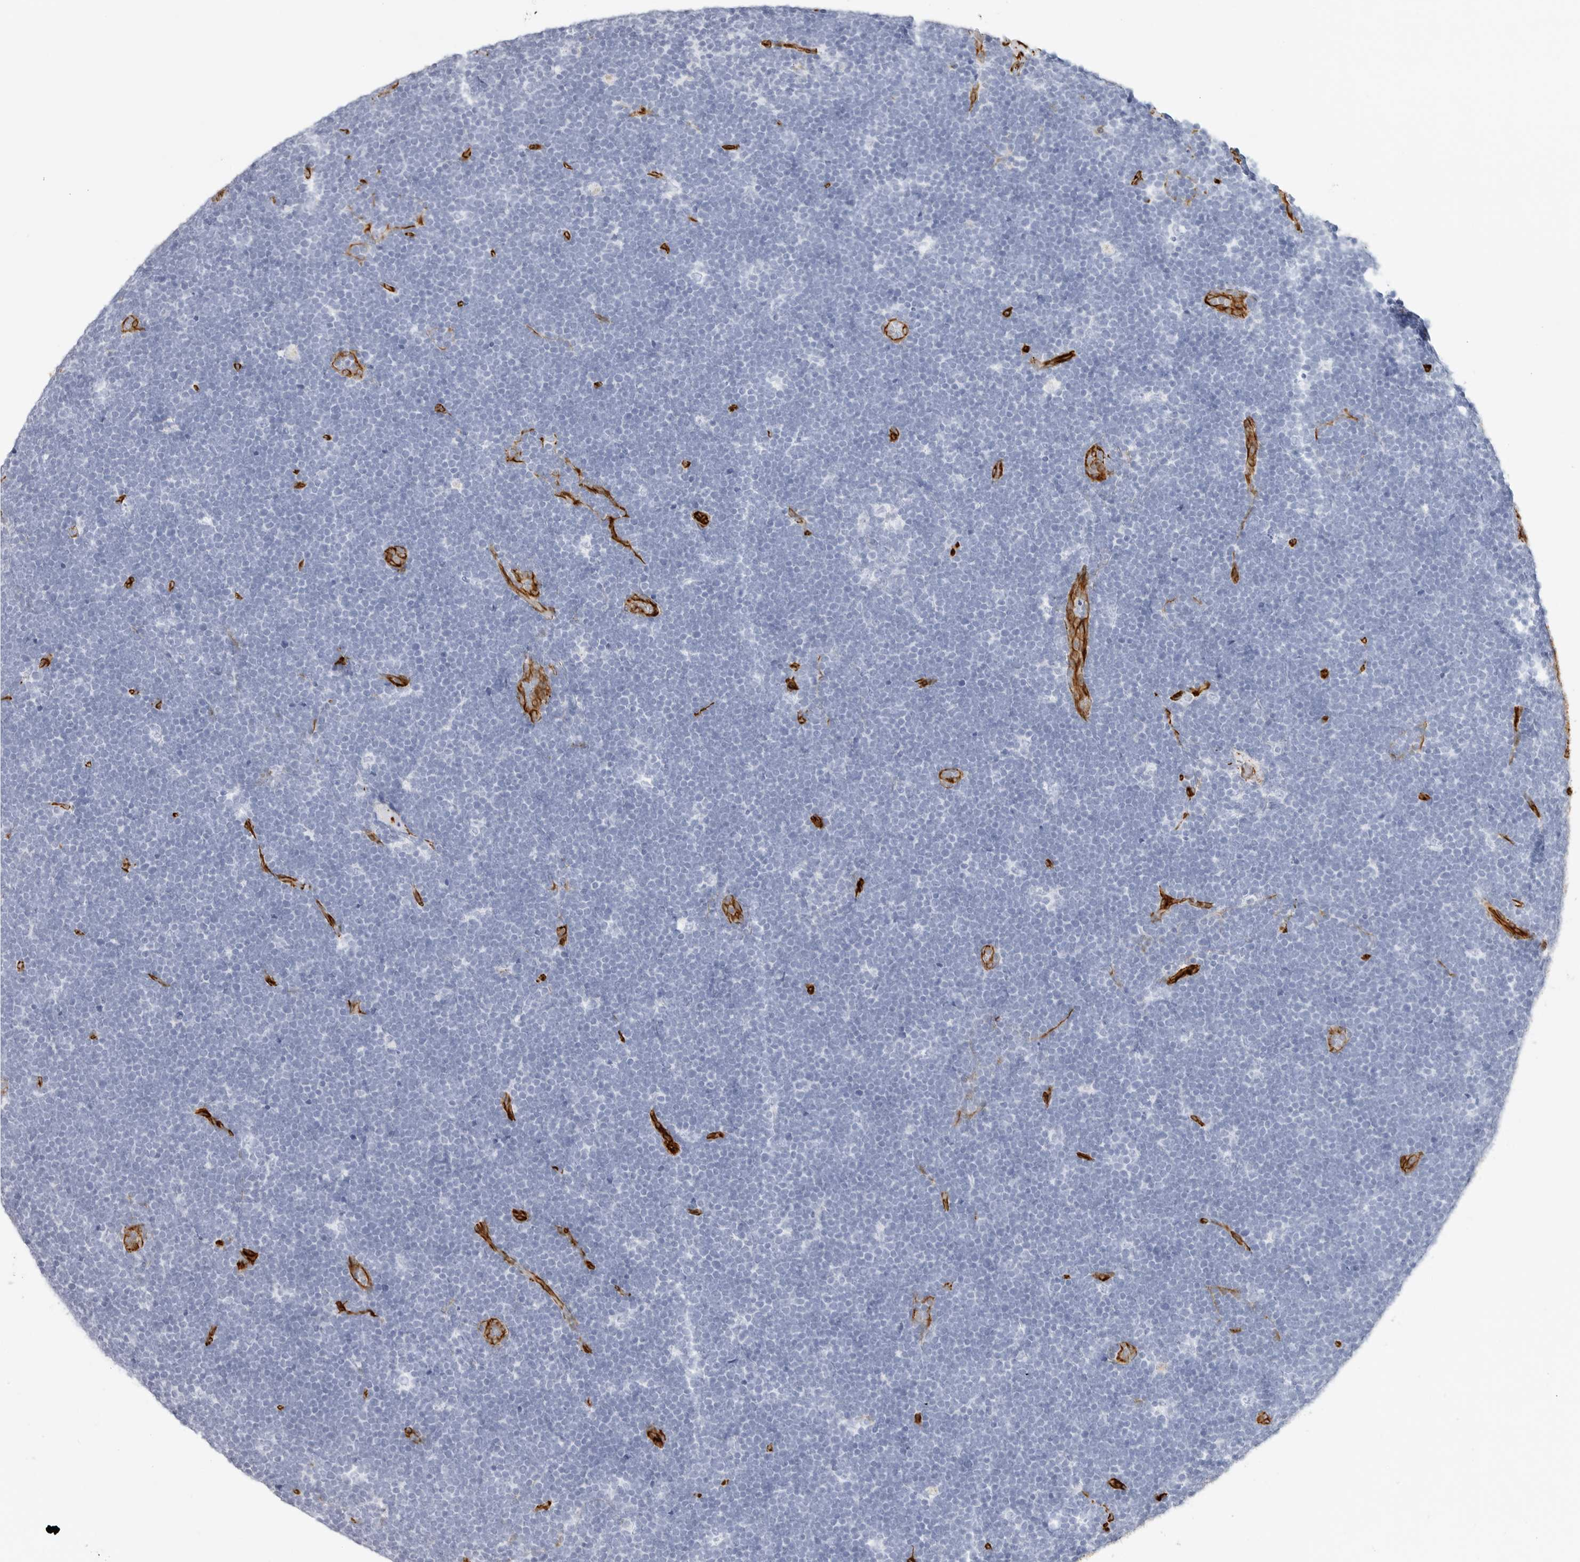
{"staining": {"intensity": "negative", "quantity": "none", "location": "none"}, "tissue": "lymphoma", "cell_type": "Tumor cells", "image_type": "cancer", "snomed": [{"axis": "morphology", "description": "Malignant lymphoma, non-Hodgkin's type, High grade"}, {"axis": "topography", "description": "Lymph node"}], "caption": "Tumor cells show no significant staining in malignant lymphoma, non-Hodgkin's type (high-grade).", "gene": "NES", "patient": {"sex": "male", "age": 13}}